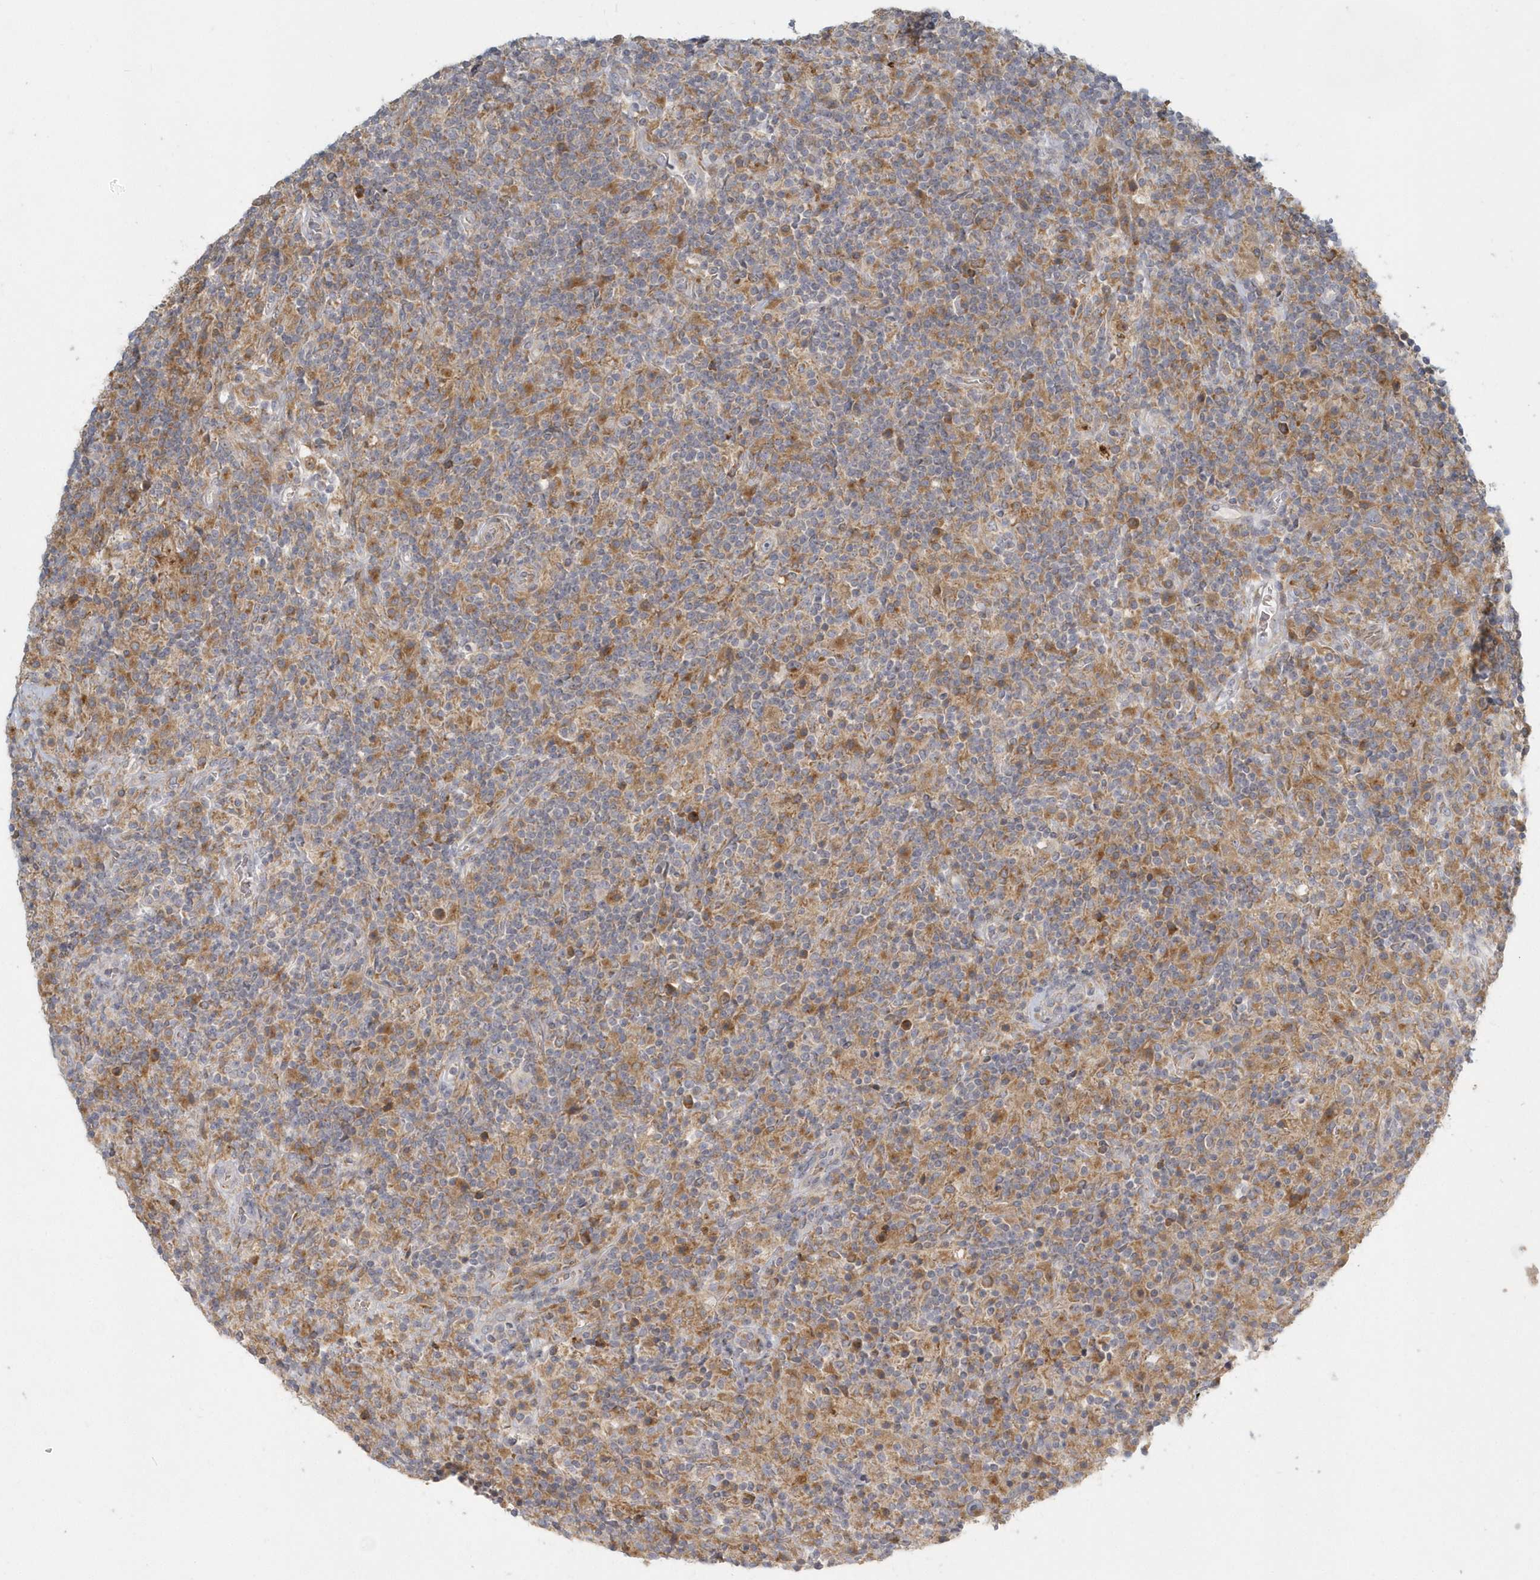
{"staining": {"intensity": "weak", "quantity": "<25%", "location": "cytoplasmic/membranous"}, "tissue": "lymphoma", "cell_type": "Tumor cells", "image_type": "cancer", "snomed": [{"axis": "morphology", "description": "Hodgkin's disease, NOS"}, {"axis": "topography", "description": "Lymph node"}], "caption": "Tumor cells are negative for protein expression in human Hodgkin's disease.", "gene": "NAPB", "patient": {"sex": "male", "age": 70}}